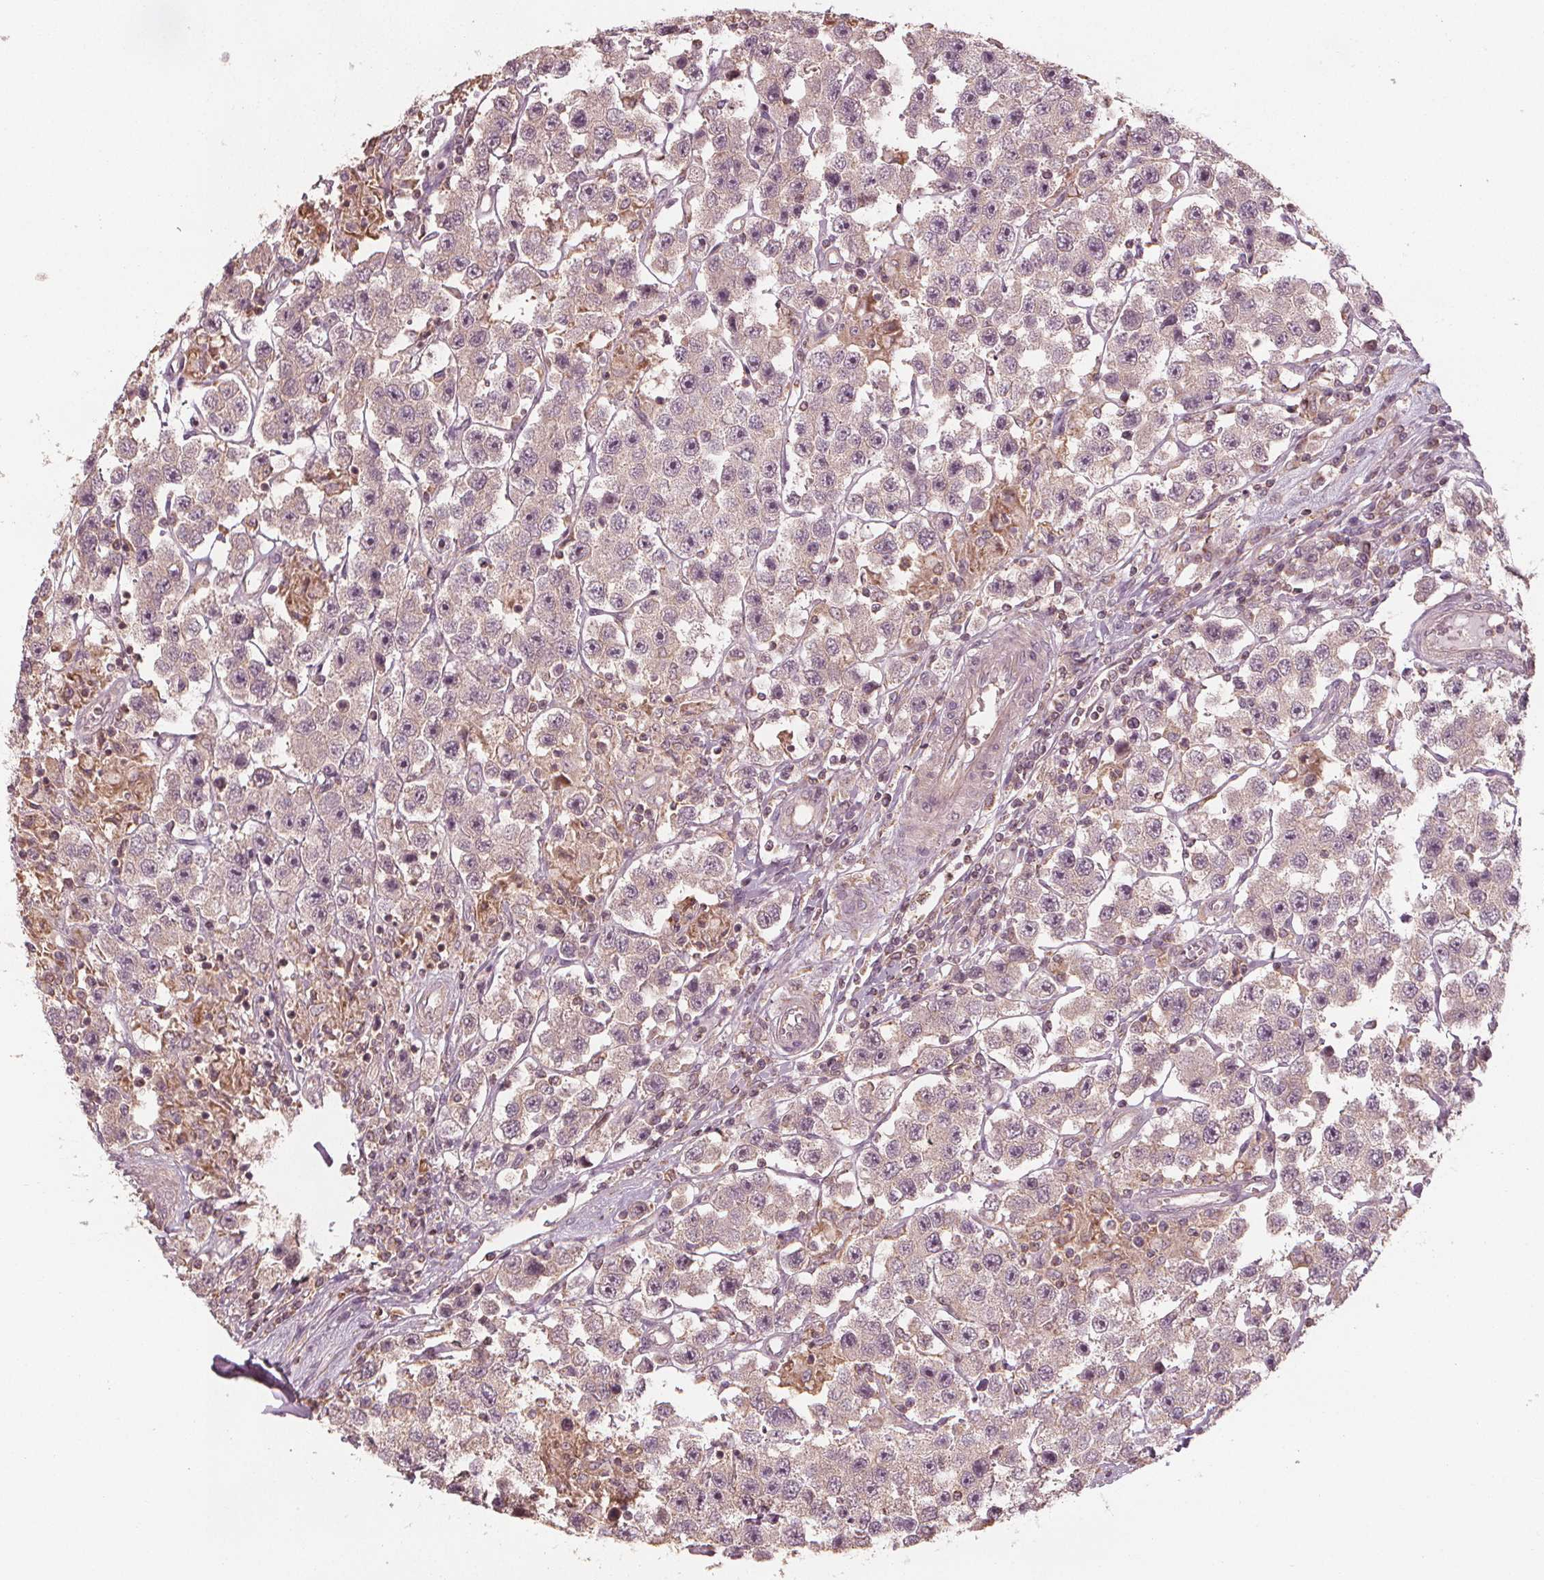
{"staining": {"intensity": "weak", "quantity": "<25%", "location": "cytoplasmic/membranous"}, "tissue": "testis cancer", "cell_type": "Tumor cells", "image_type": "cancer", "snomed": [{"axis": "morphology", "description": "Seminoma, NOS"}, {"axis": "topography", "description": "Testis"}], "caption": "High power microscopy micrograph of an immunohistochemistry photomicrograph of seminoma (testis), revealing no significant positivity in tumor cells. (Stains: DAB (3,3'-diaminobenzidine) immunohistochemistry with hematoxylin counter stain, Microscopy: brightfield microscopy at high magnification).", "gene": "GNB2", "patient": {"sex": "male", "age": 45}}